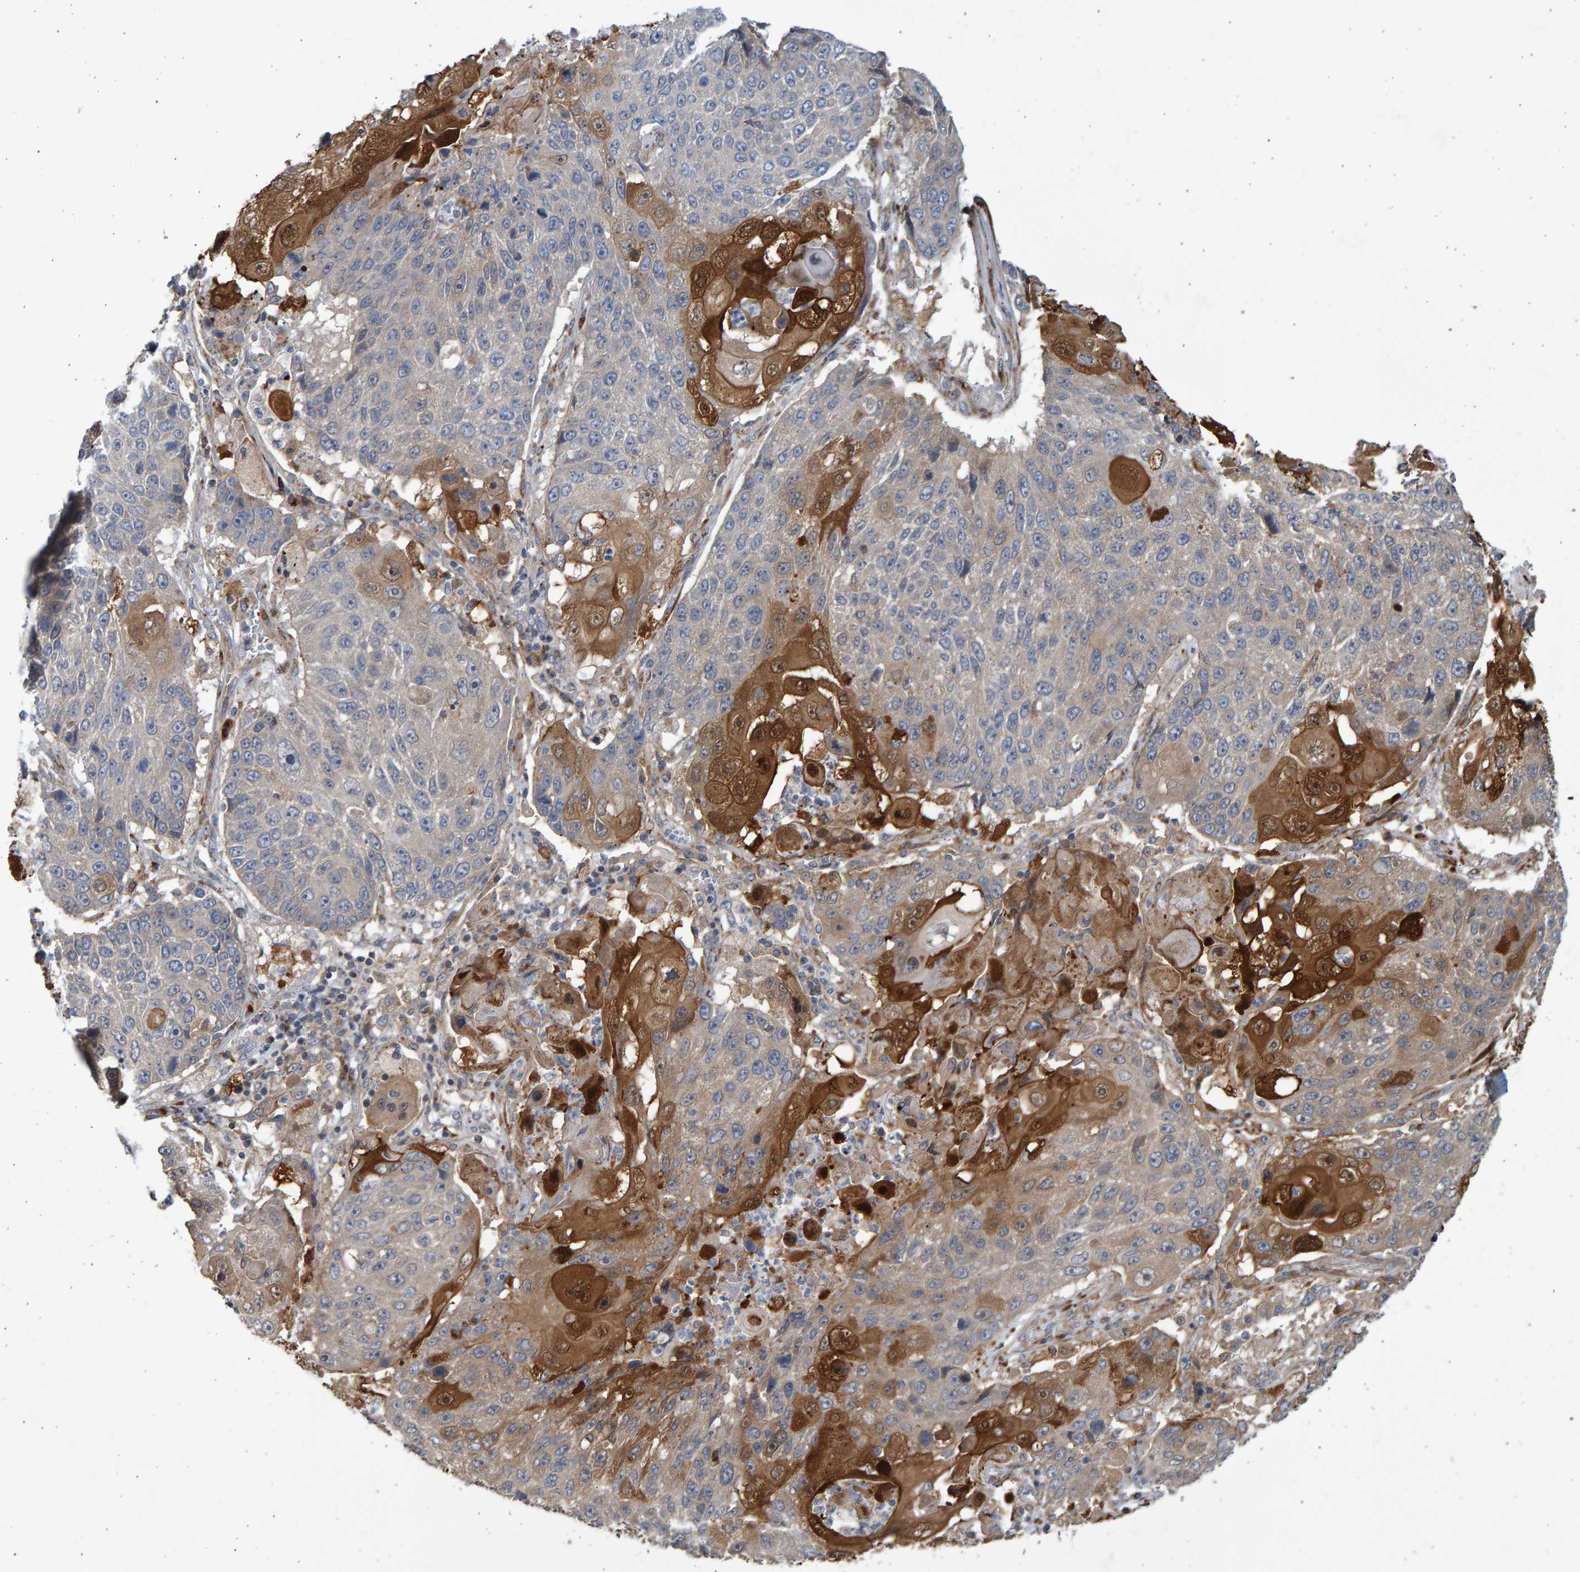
{"staining": {"intensity": "moderate", "quantity": "25%-75%", "location": "cytoplasmic/membranous"}, "tissue": "lung cancer", "cell_type": "Tumor cells", "image_type": "cancer", "snomed": [{"axis": "morphology", "description": "Squamous cell carcinoma, NOS"}, {"axis": "topography", "description": "Lung"}], "caption": "An immunohistochemistry histopathology image of neoplastic tissue is shown. Protein staining in brown highlights moderate cytoplasmic/membranous positivity in lung squamous cell carcinoma within tumor cells.", "gene": "LRBA", "patient": {"sex": "male", "age": 61}}